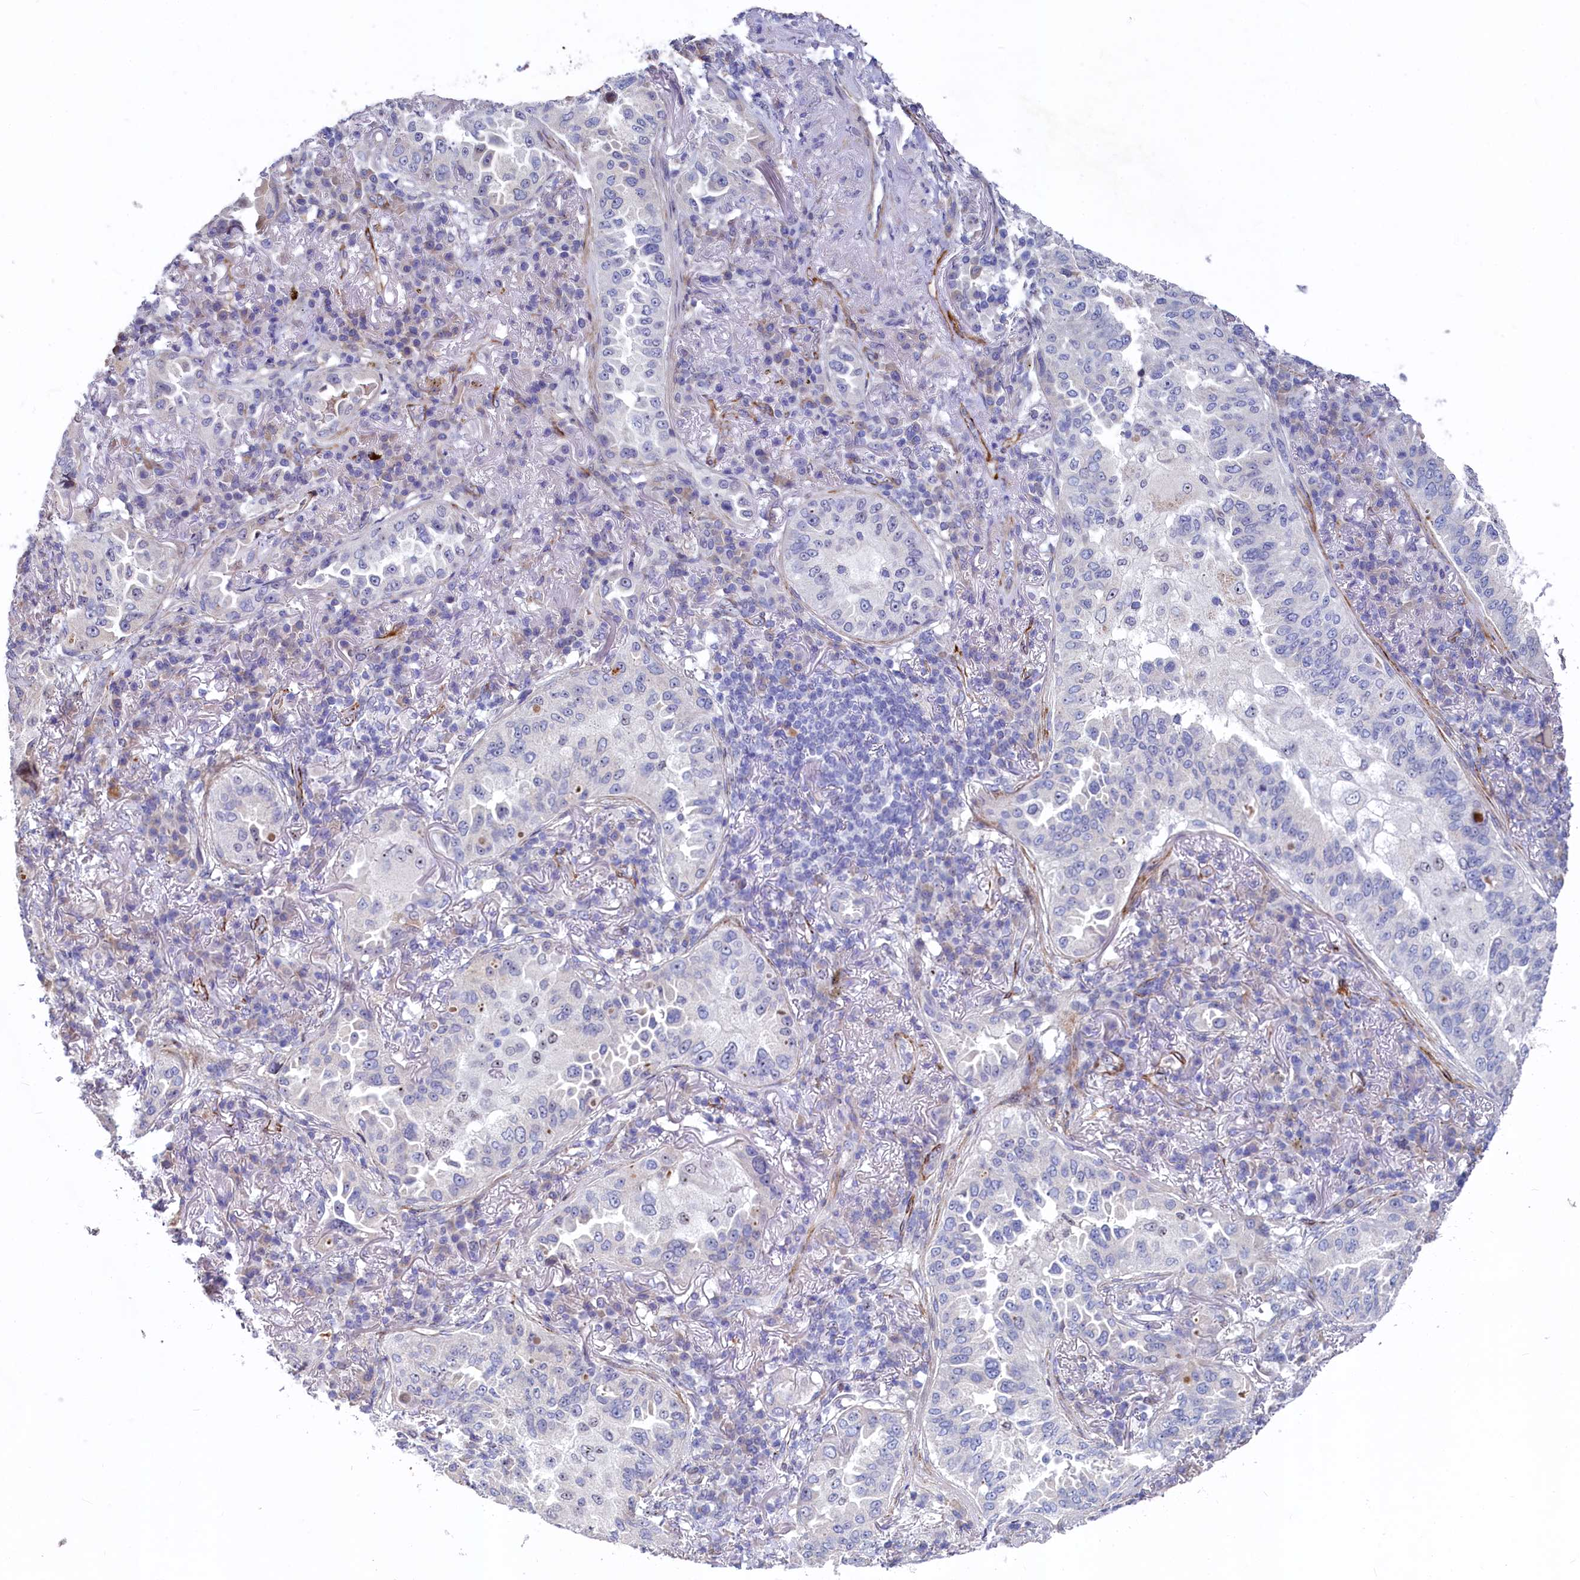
{"staining": {"intensity": "negative", "quantity": "none", "location": "none"}, "tissue": "lung cancer", "cell_type": "Tumor cells", "image_type": "cancer", "snomed": [{"axis": "morphology", "description": "Adenocarcinoma, NOS"}, {"axis": "topography", "description": "Lung"}], "caption": "This is a image of IHC staining of lung cancer (adenocarcinoma), which shows no staining in tumor cells.", "gene": "ASXL3", "patient": {"sex": "female", "age": 69}}